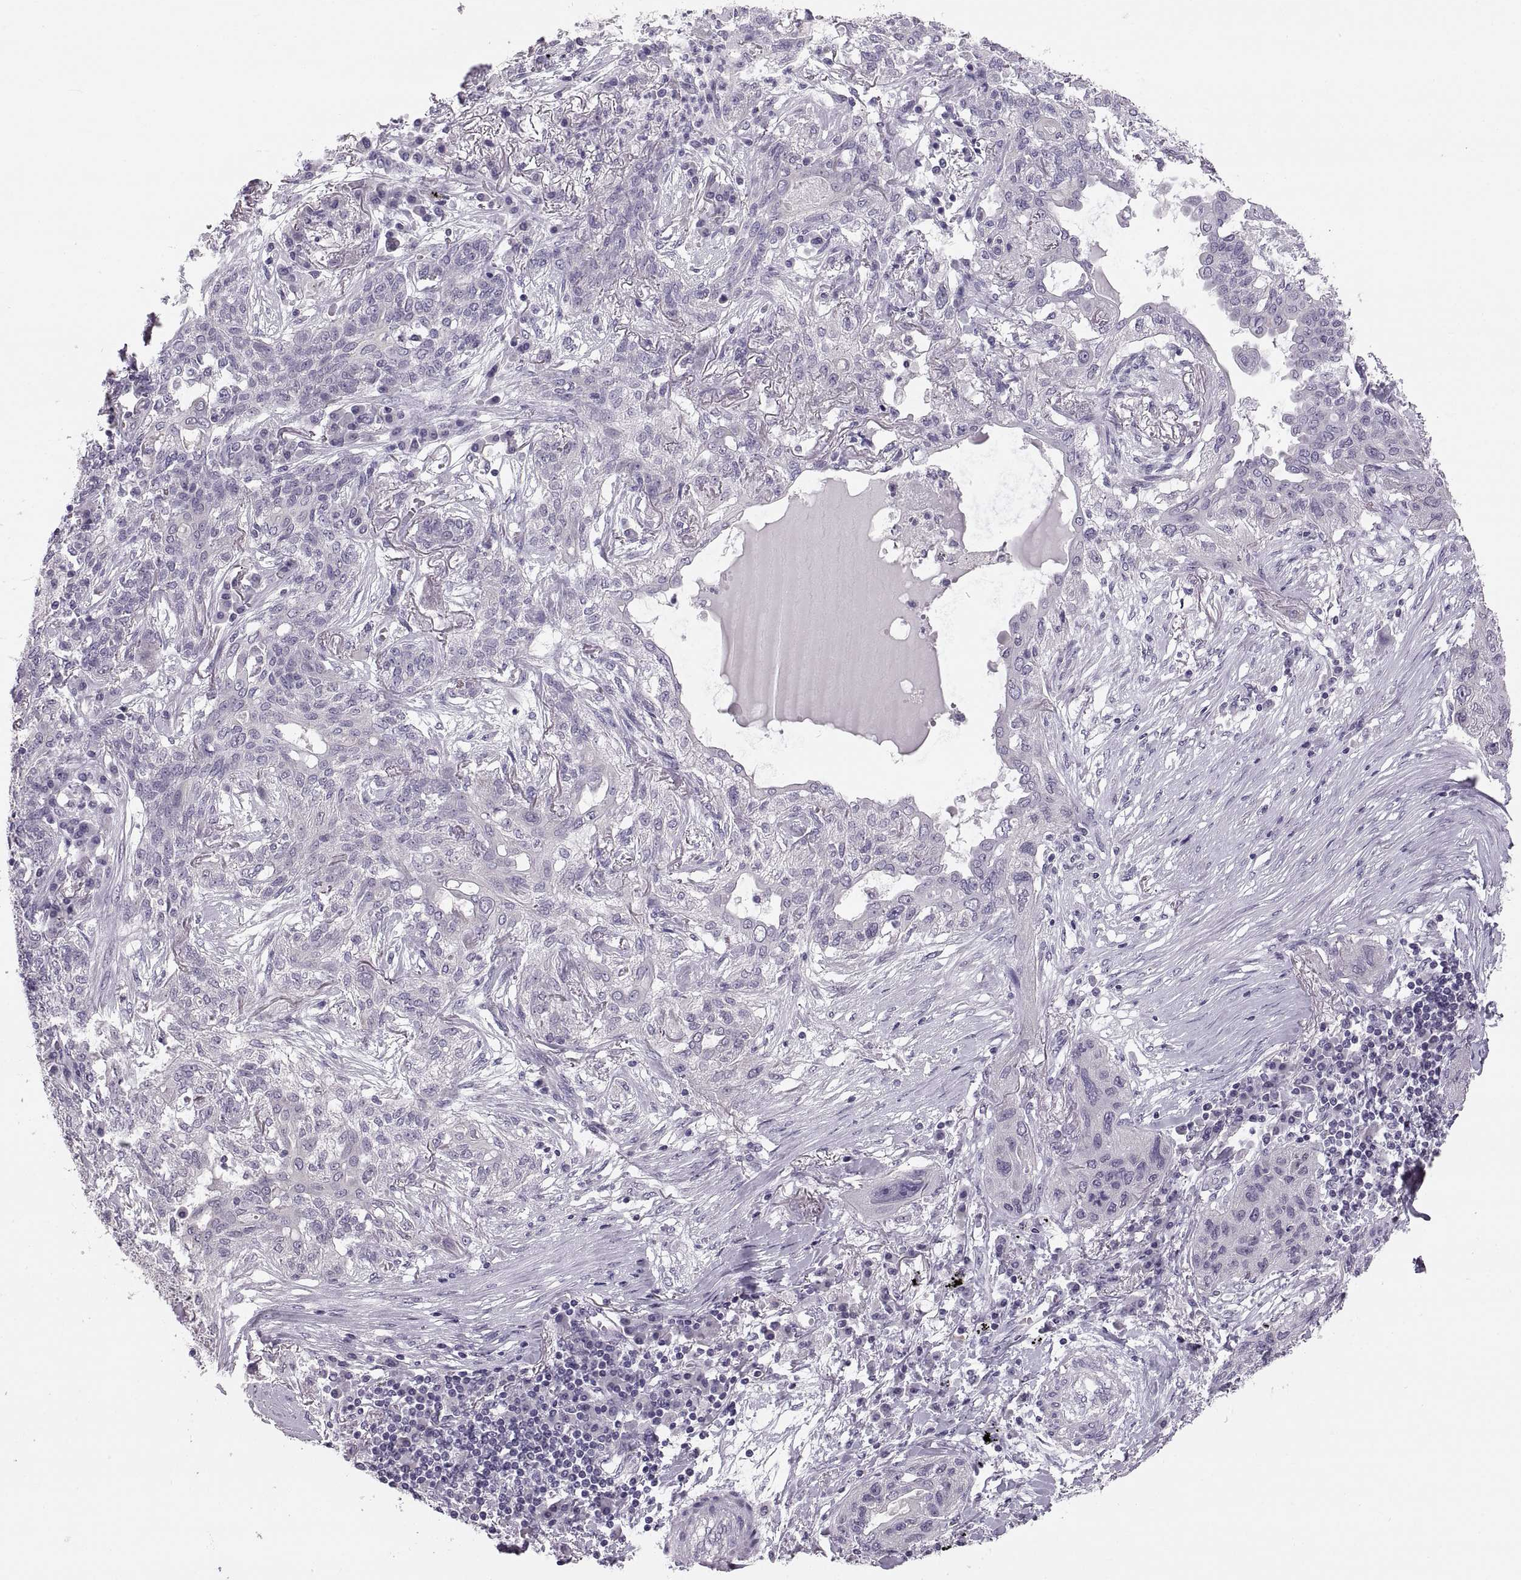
{"staining": {"intensity": "negative", "quantity": "none", "location": "none"}, "tissue": "lung cancer", "cell_type": "Tumor cells", "image_type": "cancer", "snomed": [{"axis": "morphology", "description": "Squamous cell carcinoma, NOS"}, {"axis": "topography", "description": "Lung"}], "caption": "High power microscopy image of an immunohistochemistry (IHC) micrograph of lung cancer (squamous cell carcinoma), revealing no significant positivity in tumor cells. (DAB (3,3'-diaminobenzidine) immunohistochemistry (IHC) visualized using brightfield microscopy, high magnification).", "gene": "ADH6", "patient": {"sex": "female", "age": 70}}